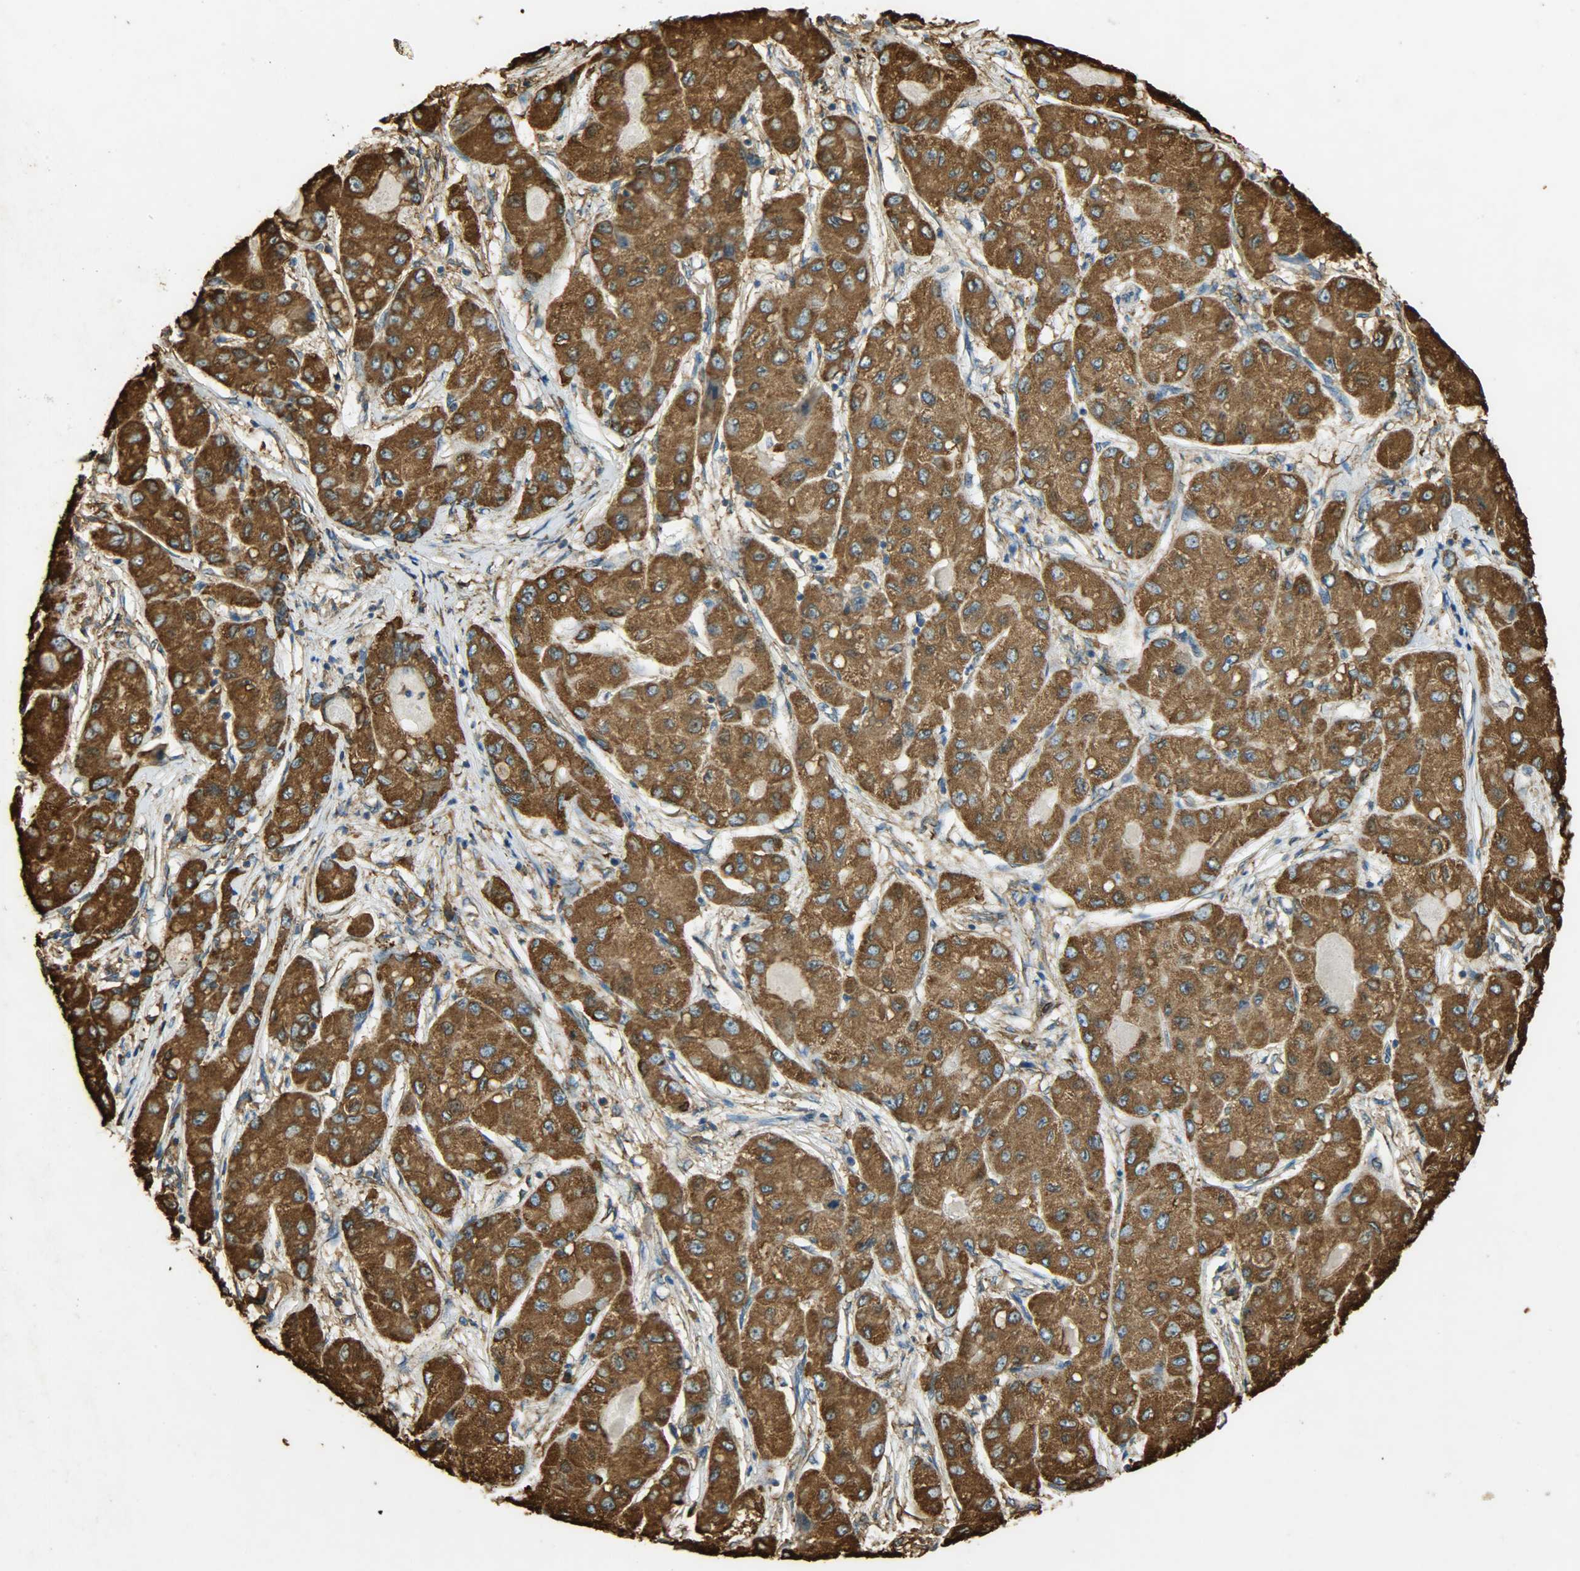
{"staining": {"intensity": "moderate", "quantity": ">75%", "location": "cytoplasmic/membranous"}, "tissue": "liver cancer", "cell_type": "Tumor cells", "image_type": "cancer", "snomed": [{"axis": "morphology", "description": "Carcinoma, Hepatocellular, NOS"}, {"axis": "topography", "description": "Liver"}], "caption": "A medium amount of moderate cytoplasmic/membranous staining is appreciated in approximately >75% of tumor cells in liver cancer tissue. (DAB IHC with brightfield microscopy, high magnification).", "gene": "HSP90B1", "patient": {"sex": "male", "age": 80}}